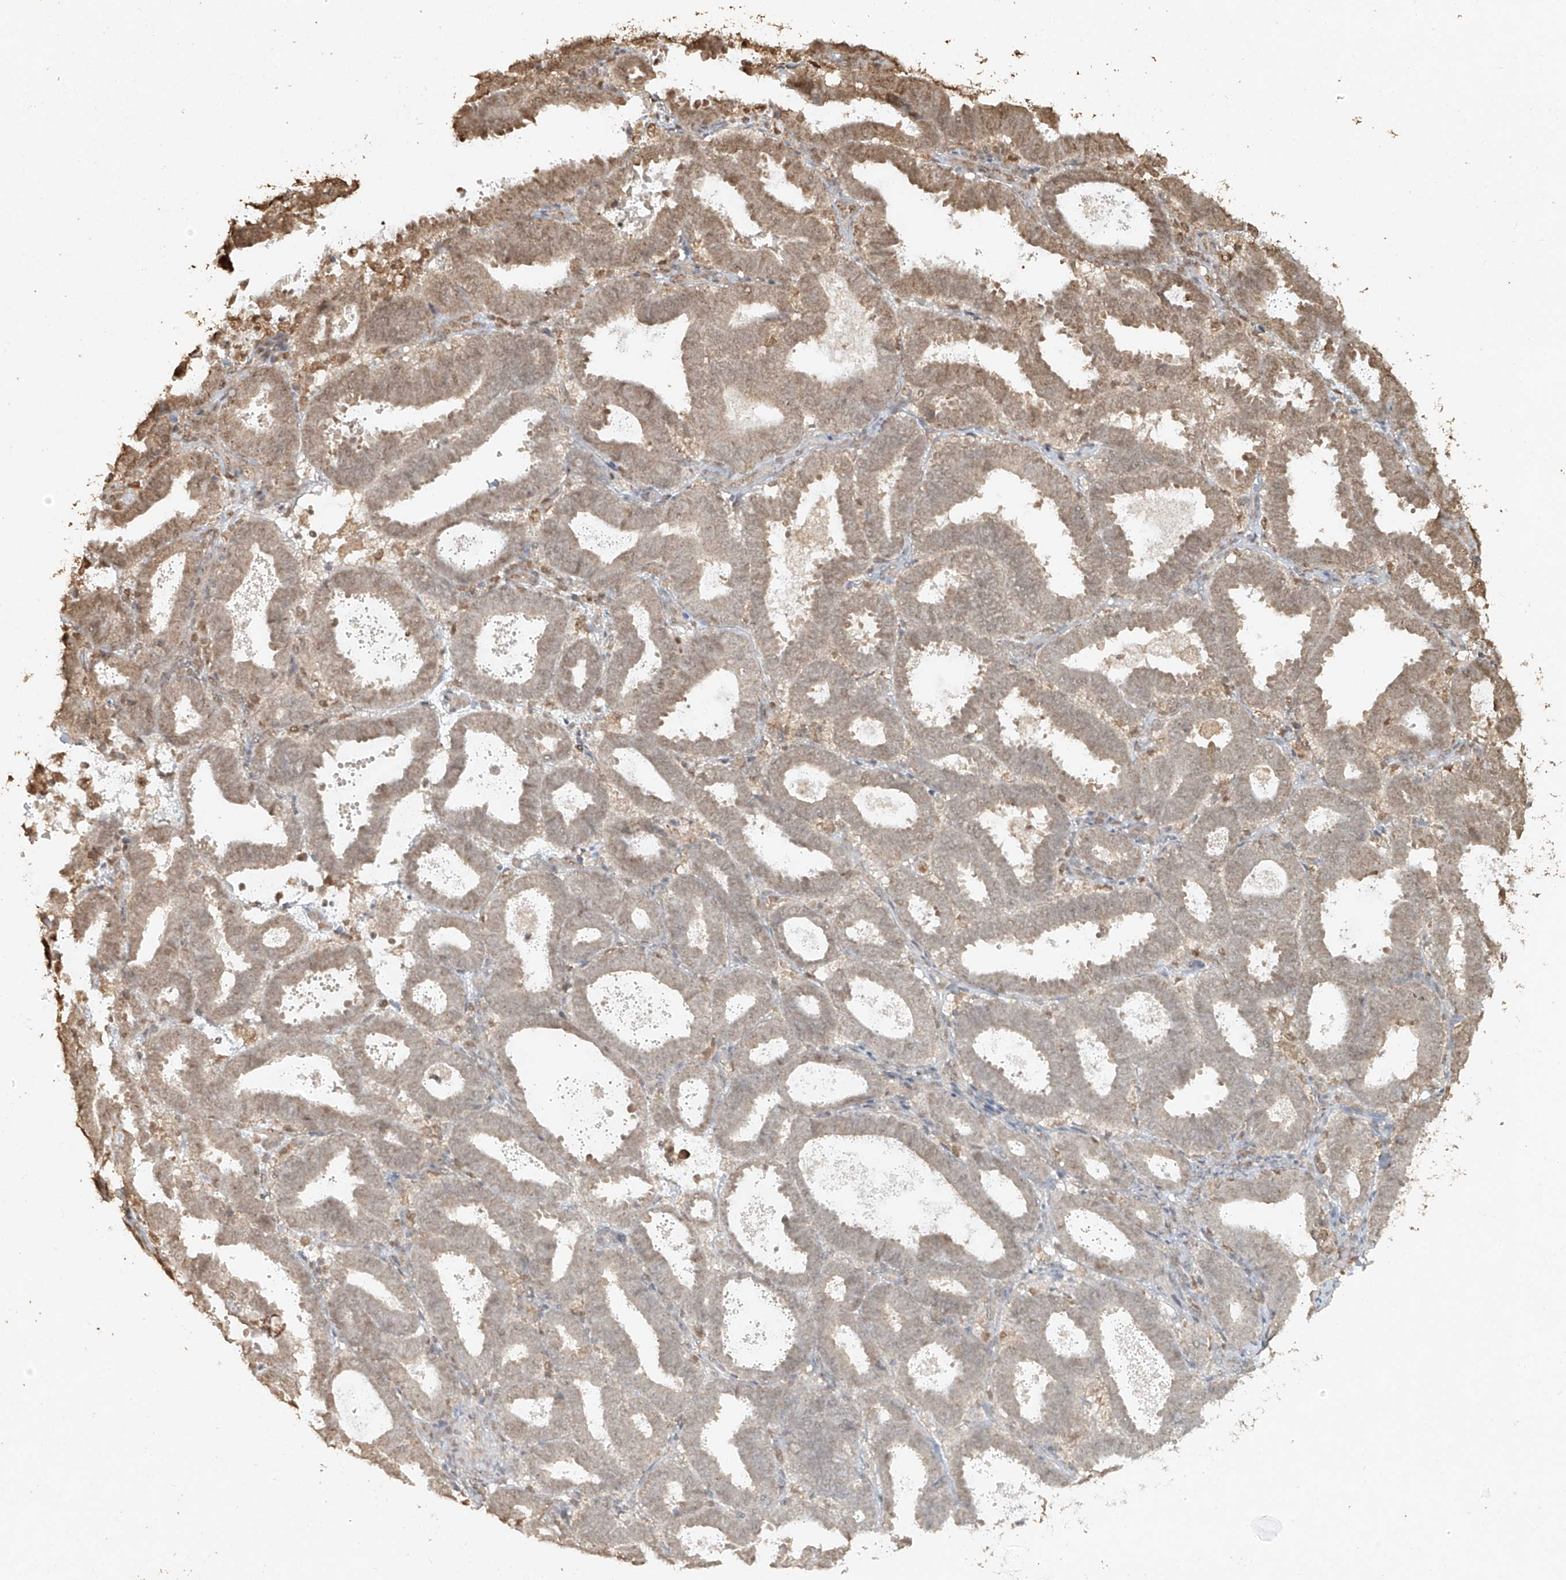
{"staining": {"intensity": "moderate", "quantity": "<25%", "location": "nuclear"}, "tissue": "endometrial cancer", "cell_type": "Tumor cells", "image_type": "cancer", "snomed": [{"axis": "morphology", "description": "Adenocarcinoma, NOS"}, {"axis": "topography", "description": "Uterus"}], "caption": "Protein staining demonstrates moderate nuclear positivity in about <25% of tumor cells in endometrial cancer. (IHC, brightfield microscopy, high magnification).", "gene": "TIGAR", "patient": {"sex": "female", "age": 83}}